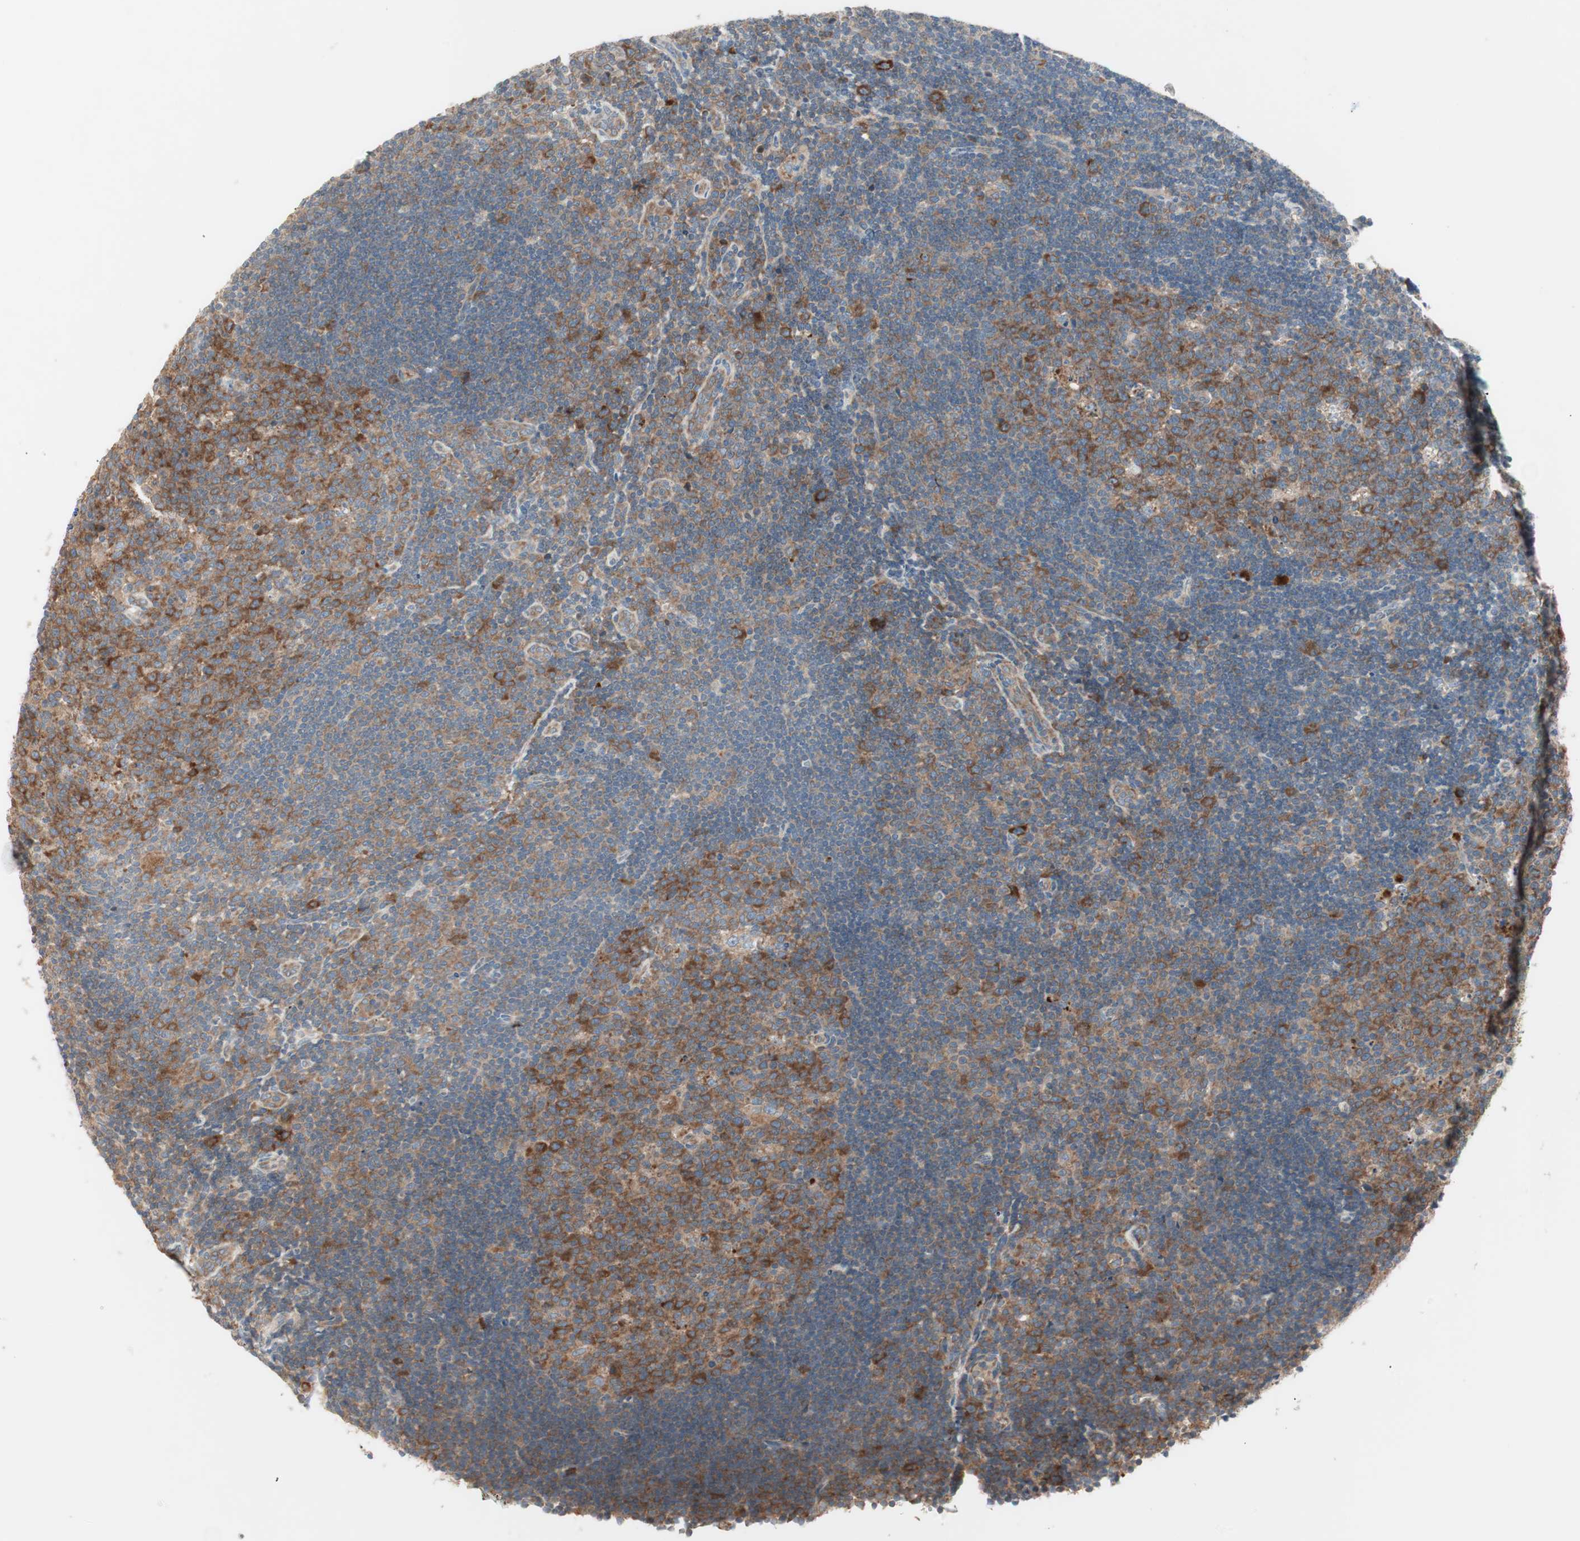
{"staining": {"intensity": "moderate", "quantity": ">75%", "location": "cytoplasmic/membranous"}, "tissue": "lymph node", "cell_type": "Germinal center cells", "image_type": "normal", "snomed": [{"axis": "morphology", "description": "Normal tissue, NOS"}, {"axis": "topography", "description": "Lymph node"}, {"axis": "topography", "description": "Salivary gland"}], "caption": "Approximately >75% of germinal center cells in unremarkable lymph node reveal moderate cytoplasmic/membranous protein staining as visualized by brown immunohistochemical staining.", "gene": "RPL23", "patient": {"sex": "male", "age": 8}}